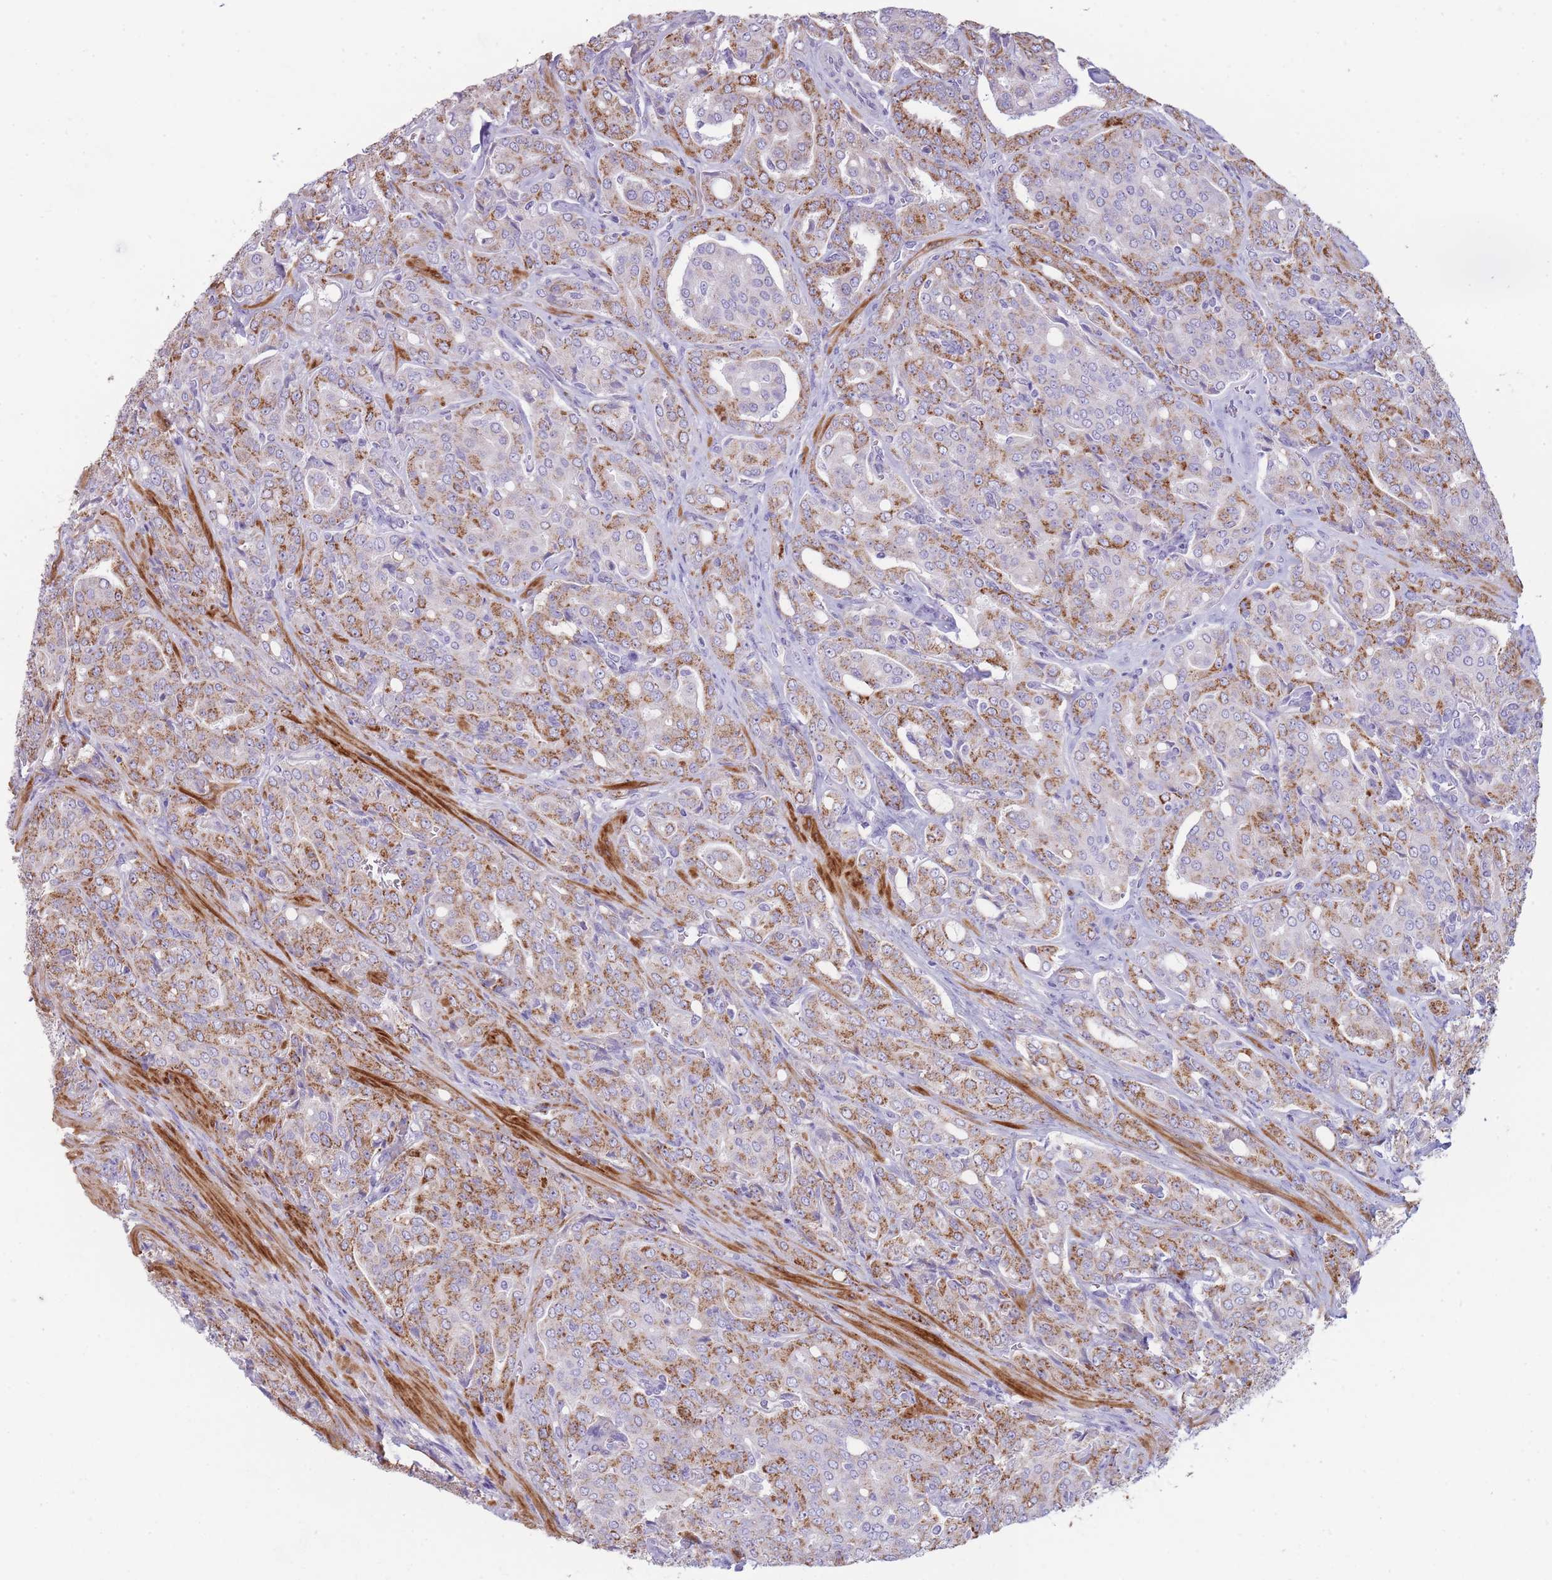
{"staining": {"intensity": "moderate", "quantity": ">75%", "location": "cytoplasmic/membranous"}, "tissue": "prostate cancer", "cell_type": "Tumor cells", "image_type": "cancer", "snomed": [{"axis": "morphology", "description": "Adenocarcinoma, High grade"}, {"axis": "topography", "description": "Prostate"}], "caption": "Immunohistochemistry (IHC) histopathology image of neoplastic tissue: high-grade adenocarcinoma (prostate) stained using IHC reveals medium levels of moderate protein expression localized specifically in the cytoplasmic/membranous of tumor cells, appearing as a cytoplasmic/membranous brown color.", "gene": "UTP14A", "patient": {"sex": "male", "age": 68}}